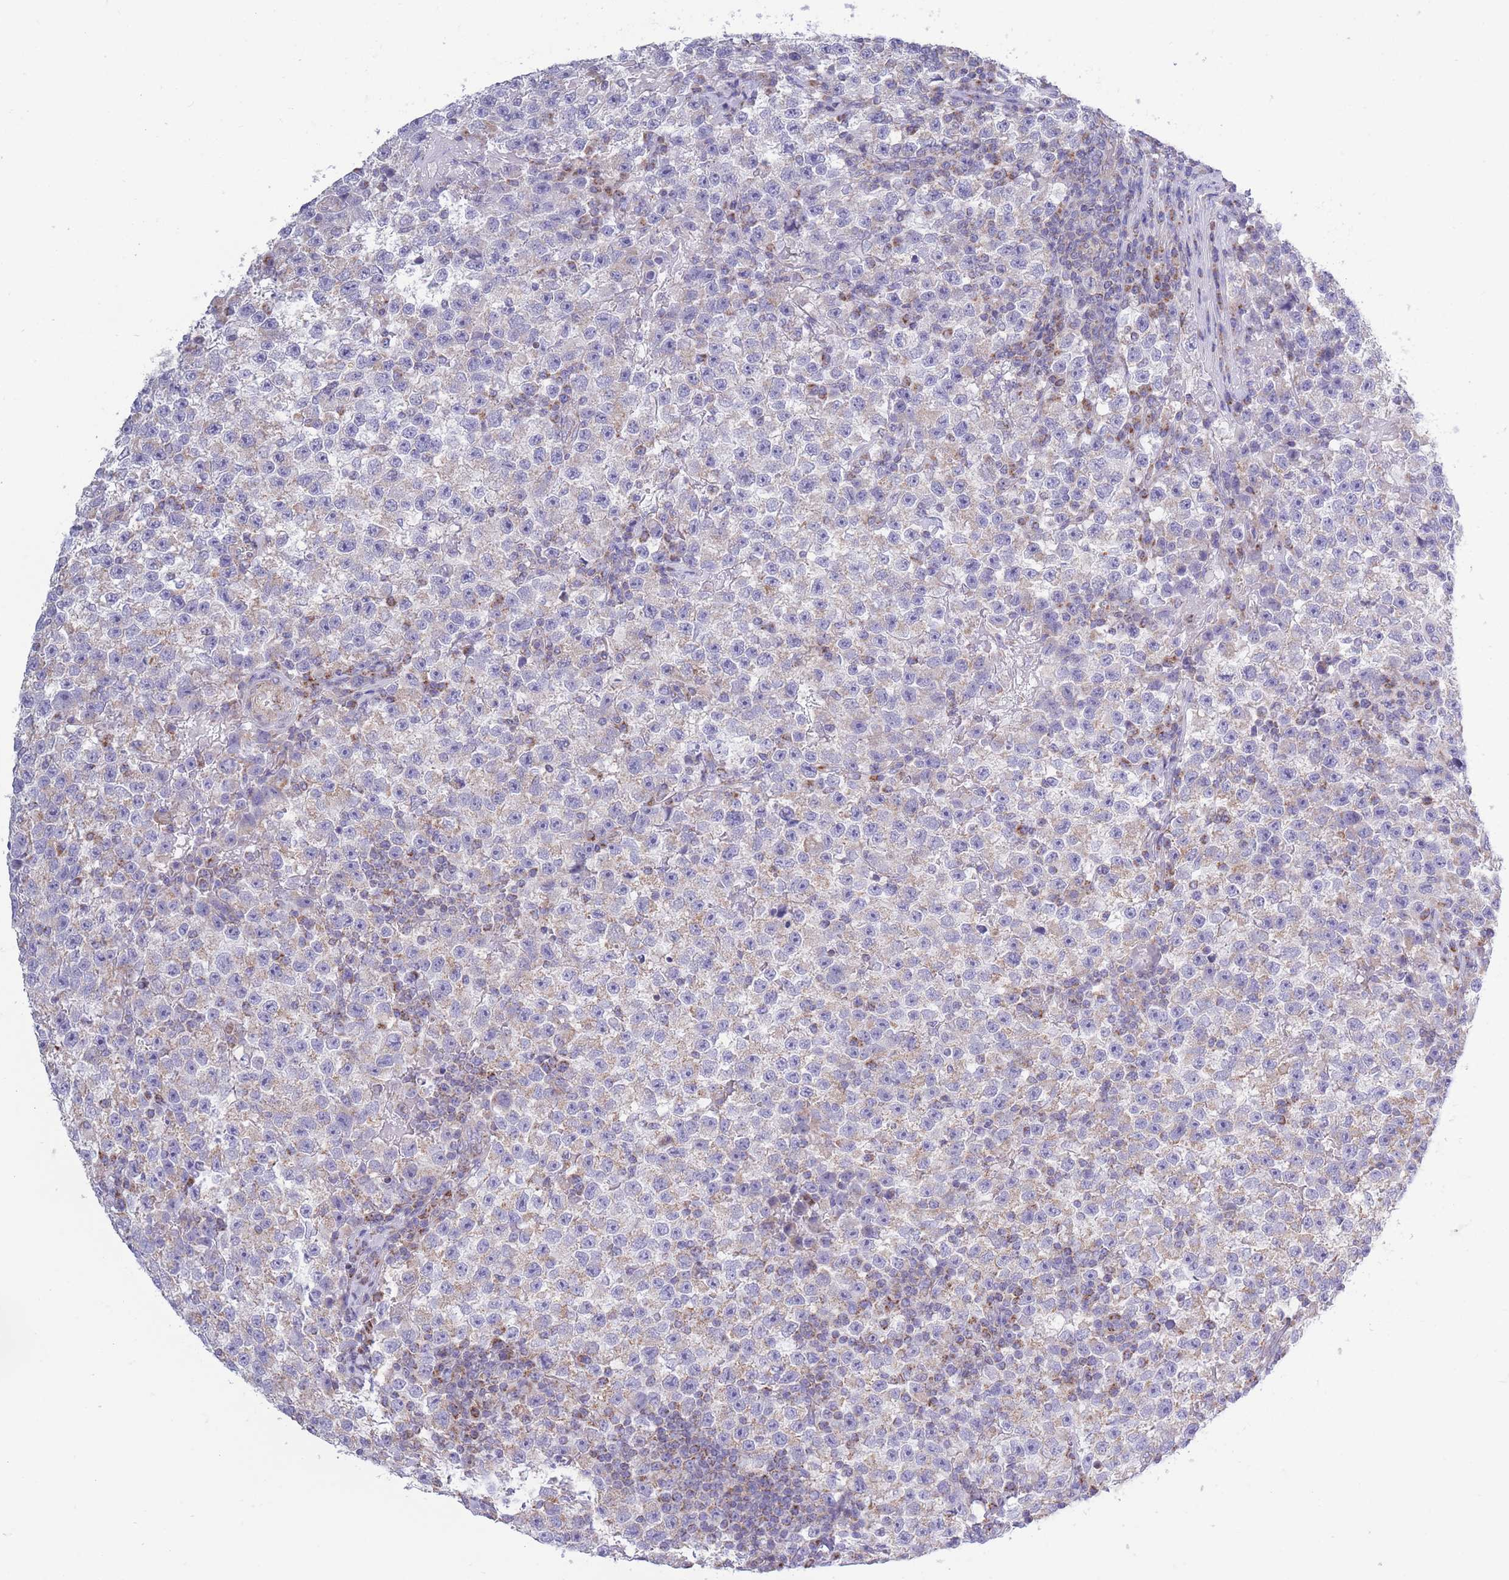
{"staining": {"intensity": "weak", "quantity": "<25%", "location": "cytoplasmic/membranous"}, "tissue": "testis cancer", "cell_type": "Tumor cells", "image_type": "cancer", "snomed": [{"axis": "morphology", "description": "Seminoma, NOS"}, {"axis": "topography", "description": "Testis"}], "caption": "Seminoma (testis) was stained to show a protein in brown. There is no significant positivity in tumor cells. The staining was performed using DAB (3,3'-diaminobenzidine) to visualize the protein expression in brown, while the nuclei were stained in blue with hematoxylin (Magnification: 20x).", "gene": "PDHA1", "patient": {"sex": "male", "age": 22}}